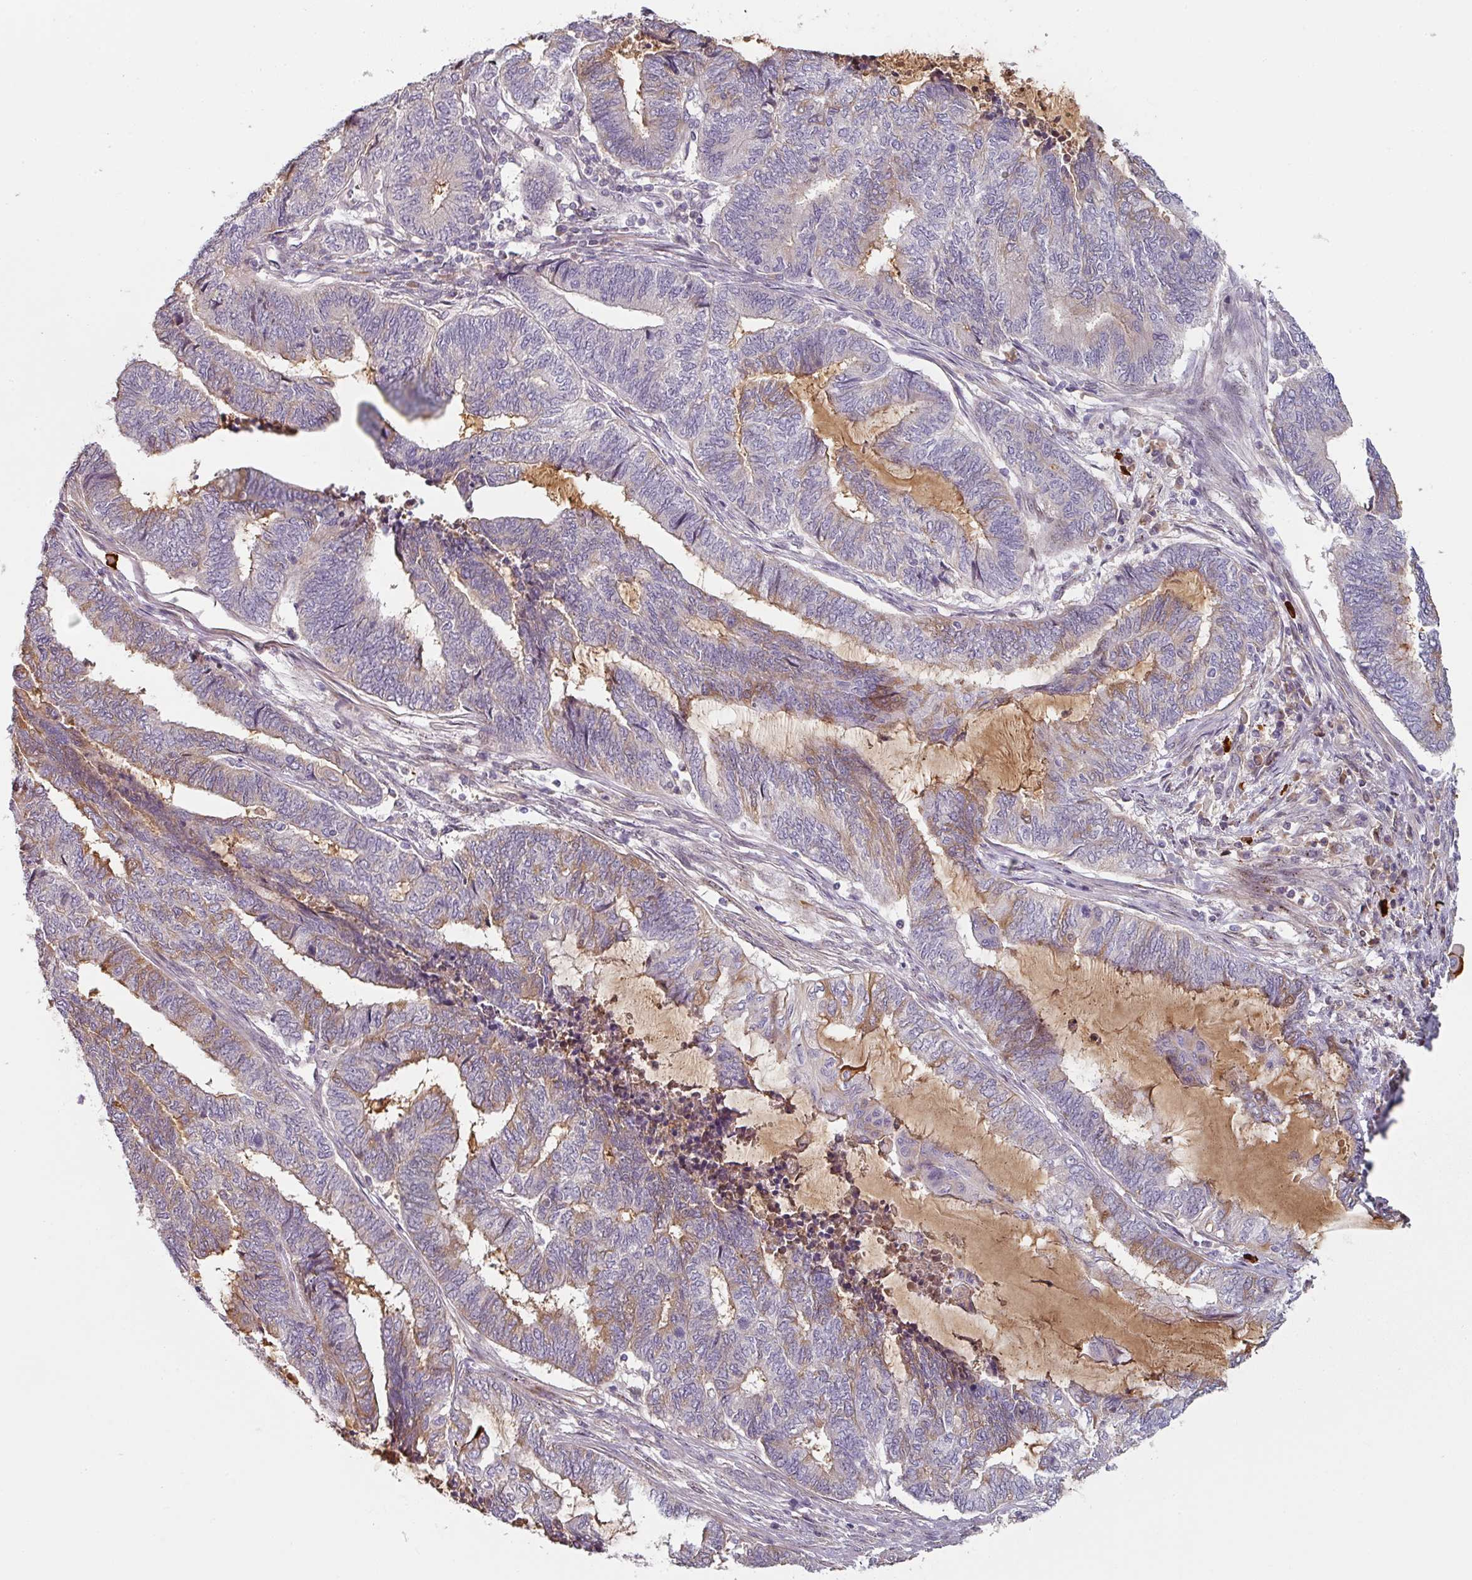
{"staining": {"intensity": "negative", "quantity": "none", "location": "none"}, "tissue": "endometrial cancer", "cell_type": "Tumor cells", "image_type": "cancer", "snomed": [{"axis": "morphology", "description": "Adenocarcinoma, NOS"}, {"axis": "topography", "description": "Uterus"}, {"axis": "topography", "description": "Endometrium"}], "caption": "Immunohistochemistry (IHC) of endometrial cancer displays no expression in tumor cells. Nuclei are stained in blue.", "gene": "CEP78", "patient": {"sex": "female", "age": 70}}